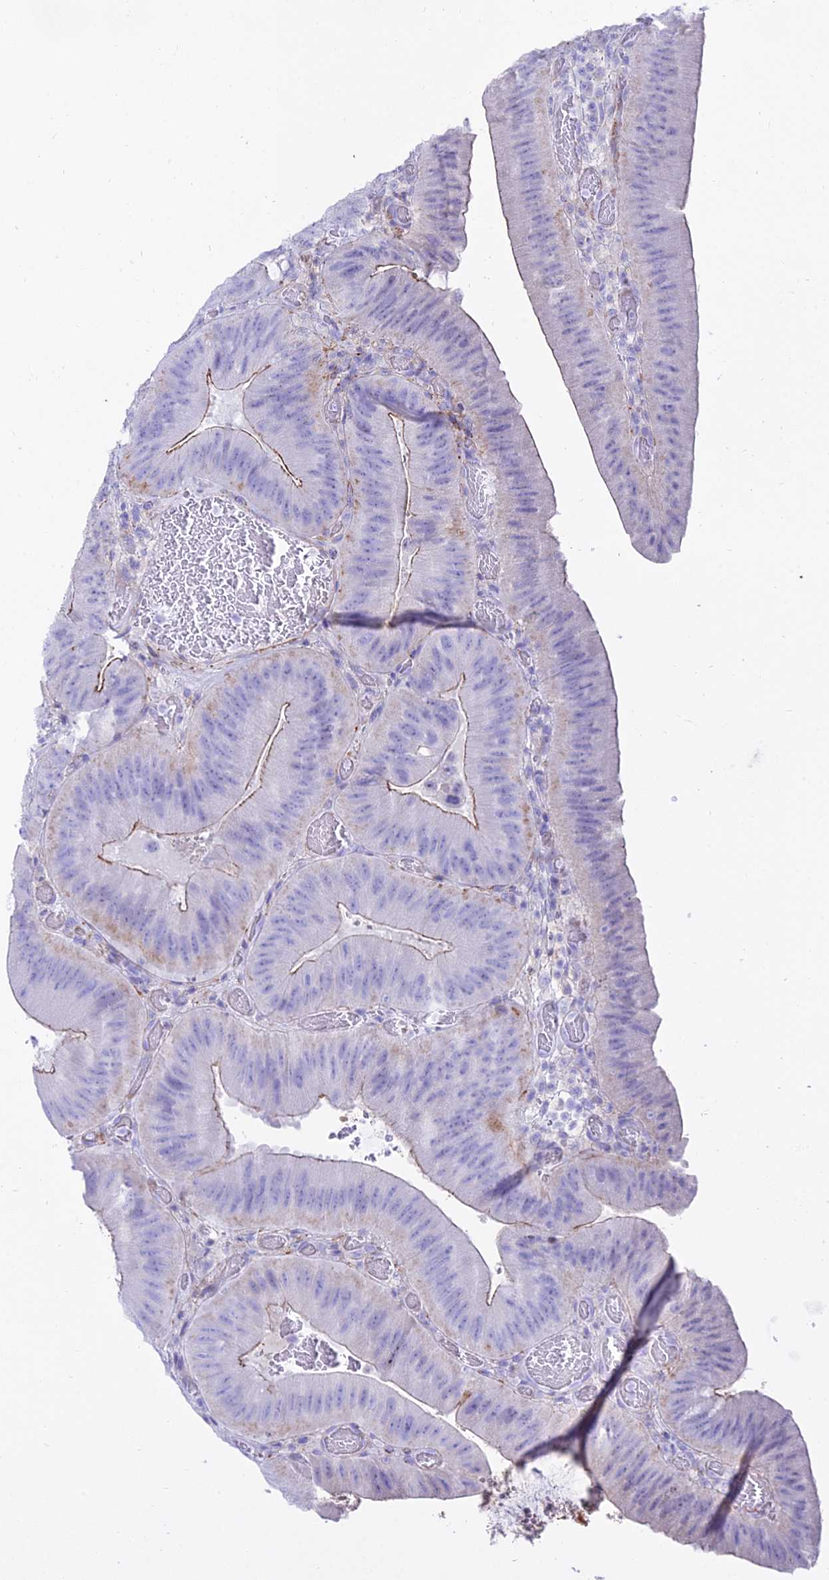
{"staining": {"intensity": "weak", "quantity": "<25%", "location": "cytoplasmic/membranous"}, "tissue": "colorectal cancer", "cell_type": "Tumor cells", "image_type": "cancer", "snomed": [{"axis": "morphology", "description": "Adenocarcinoma, NOS"}, {"axis": "topography", "description": "Colon"}], "caption": "Protein analysis of colorectal cancer demonstrates no significant expression in tumor cells.", "gene": "DLX1", "patient": {"sex": "female", "age": 43}}